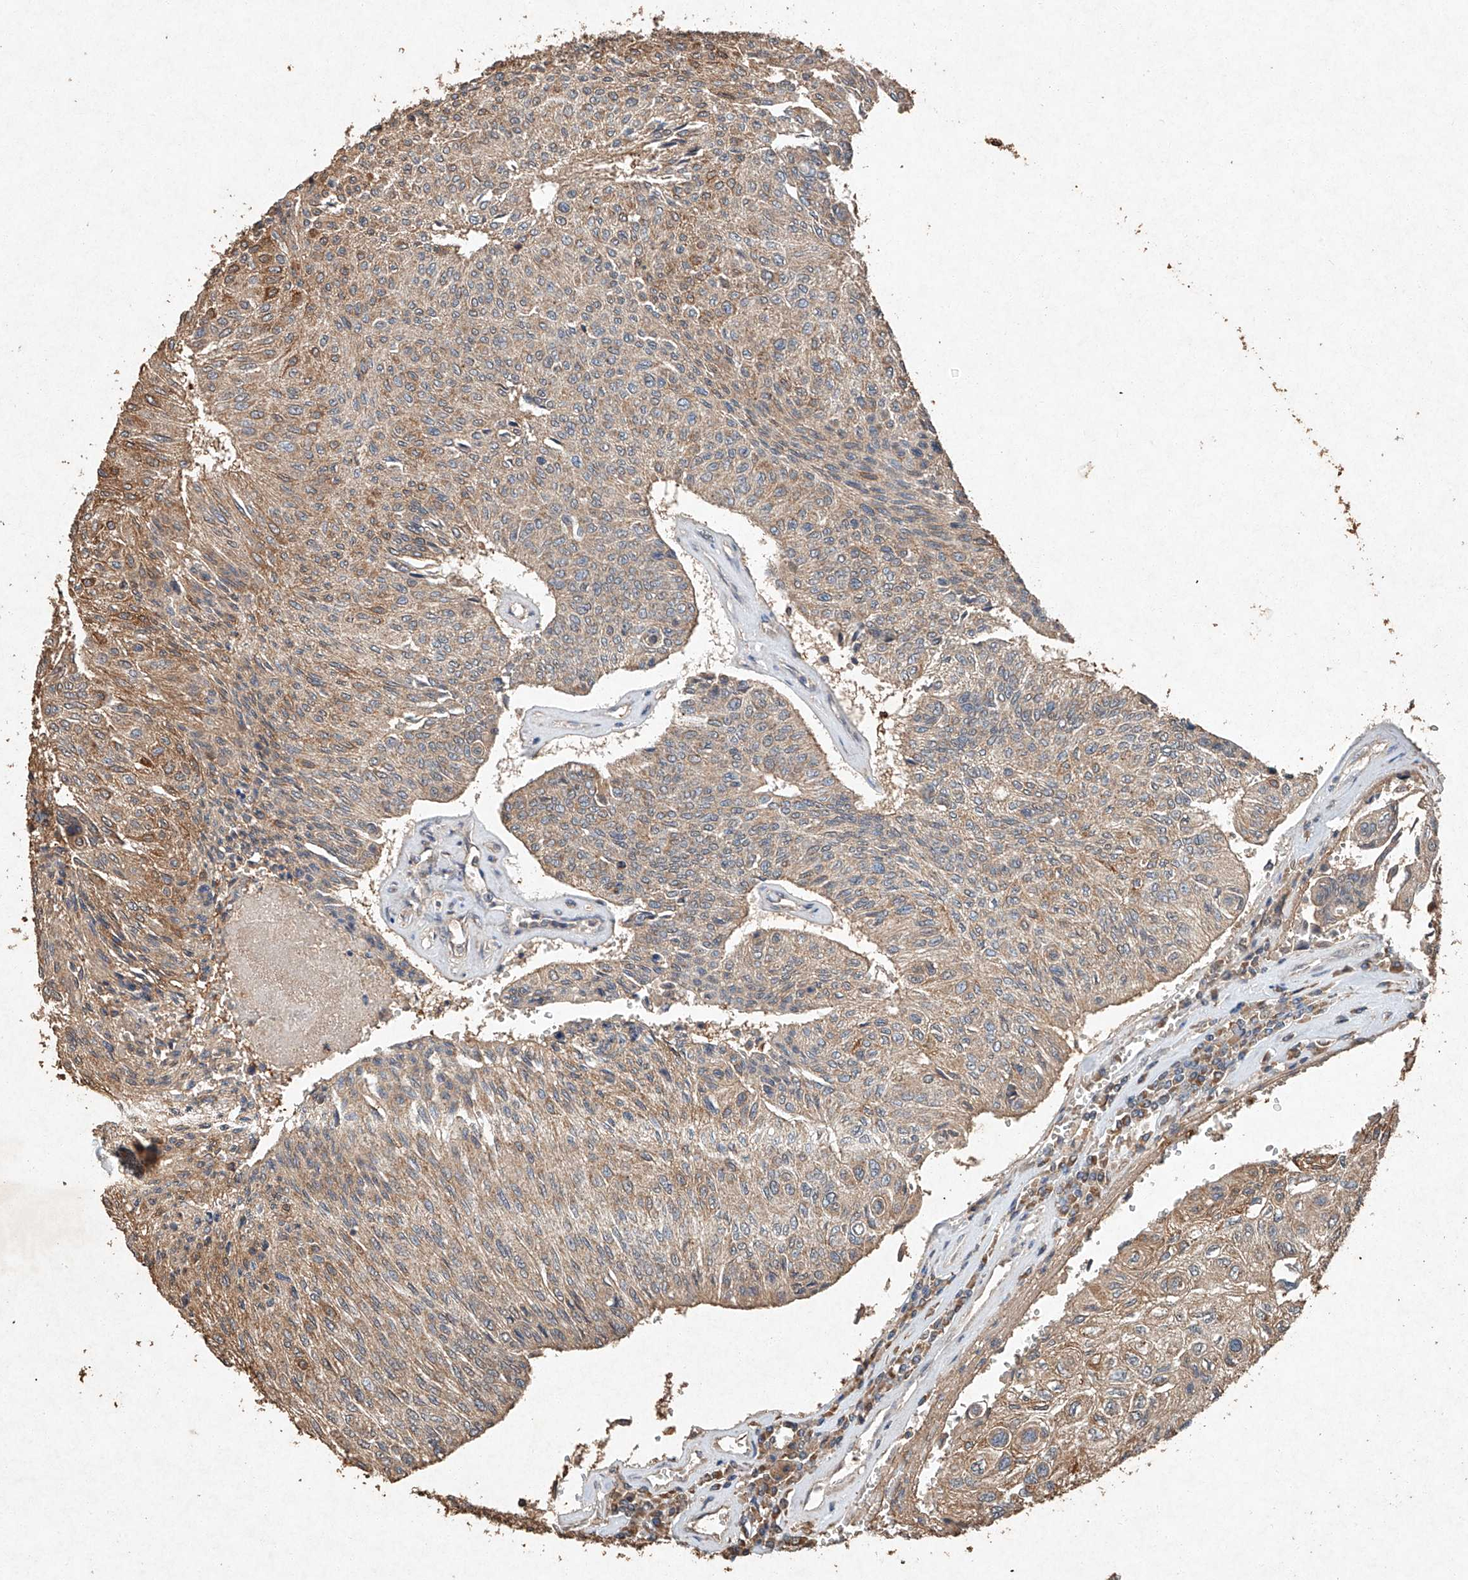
{"staining": {"intensity": "weak", "quantity": "25%-75%", "location": "cytoplasmic/membranous"}, "tissue": "urothelial cancer", "cell_type": "Tumor cells", "image_type": "cancer", "snomed": [{"axis": "morphology", "description": "Urothelial carcinoma, High grade"}, {"axis": "topography", "description": "Urinary bladder"}], "caption": "A low amount of weak cytoplasmic/membranous positivity is present in approximately 25%-75% of tumor cells in urothelial cancer tissue. The staining was performed using DAB to visualize the protein expression in brown, while the nuclei were stained in blue with hematoxylin (Magnification: 20x).", "gene": "STK3", "patient": {"sex": "male", "age": 66}}